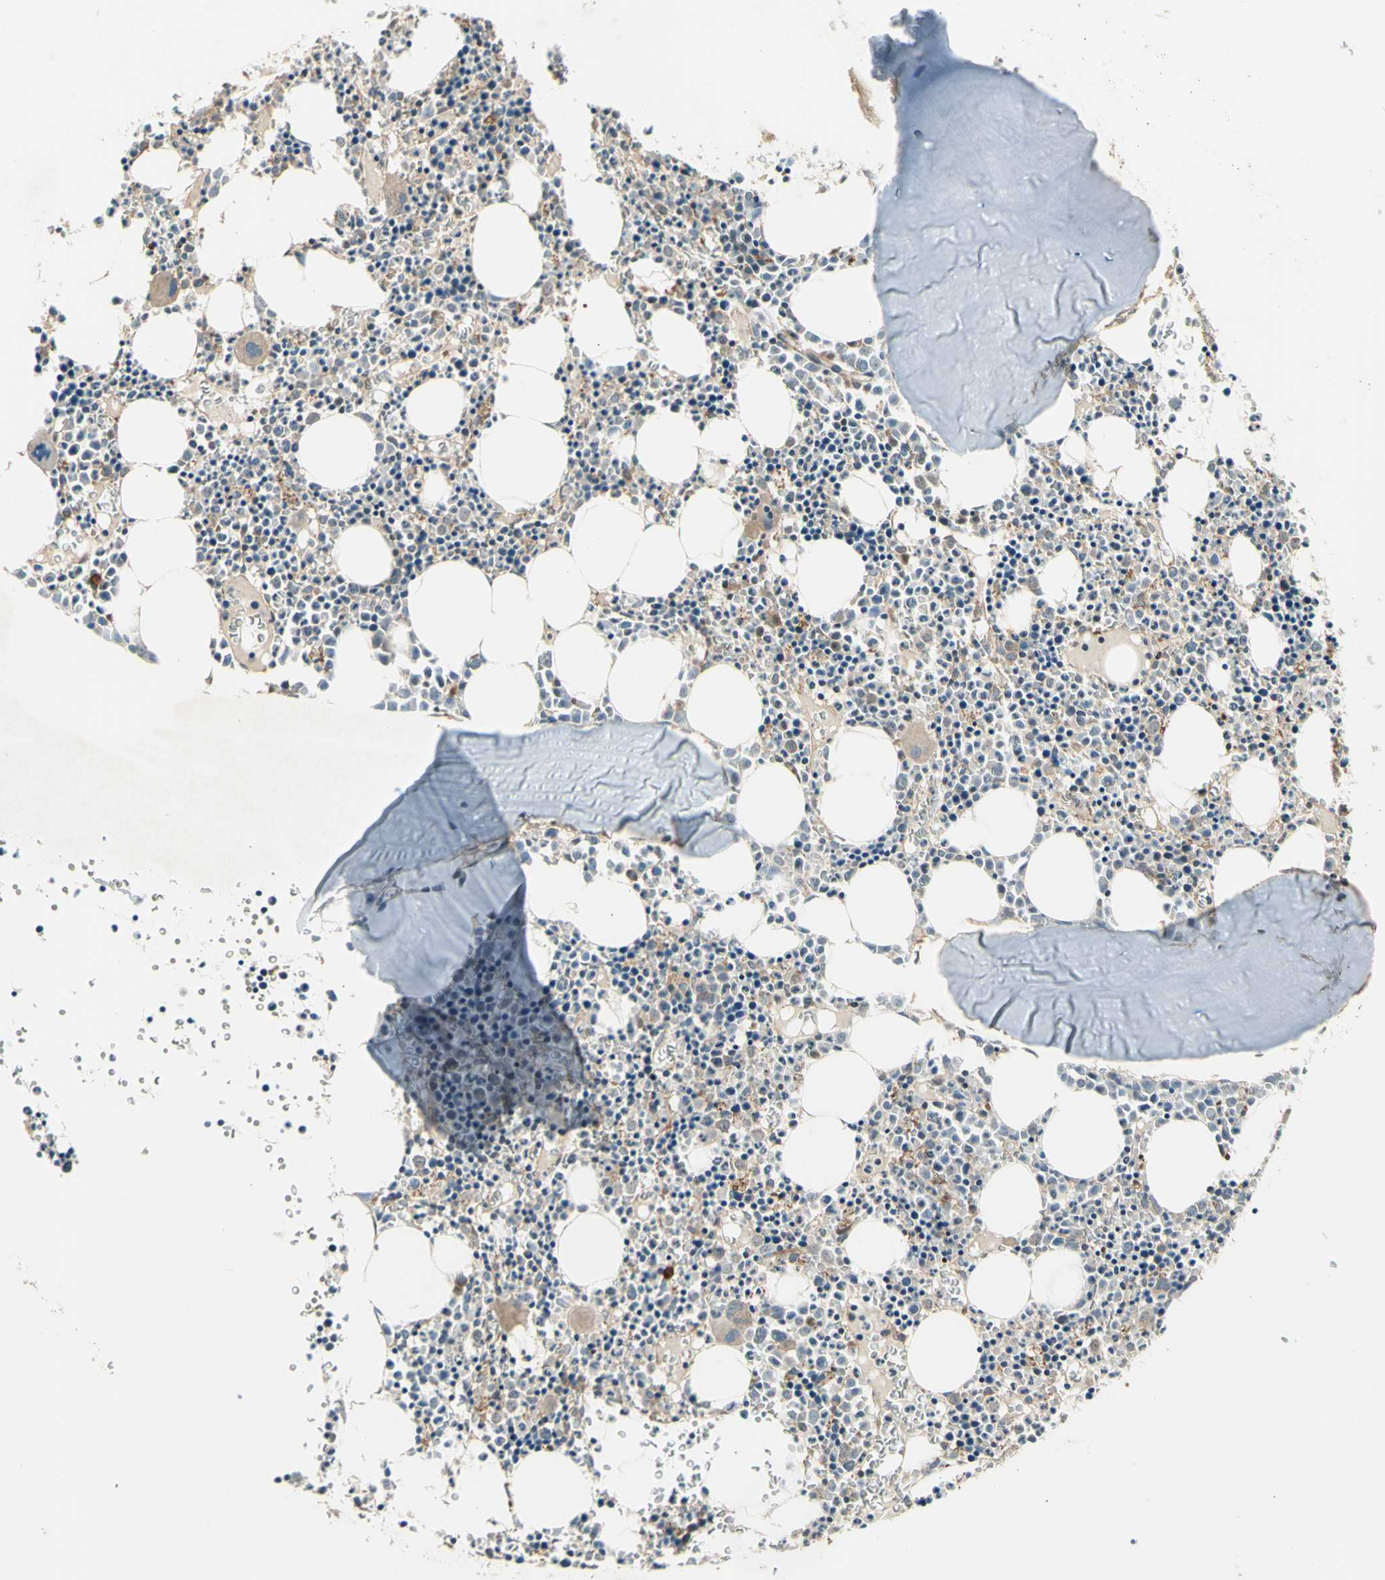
{"staining": {"intensity": "moderate", "quantity": "25%-75%", "location": "cytoplasmic/membranous"}, "tissue": "bone marrow", "cell_type": "Hematopoietic cells", "image_type": "normal", "snomed": [{"axis": "morphology", "description": "Normal tissue, NOS"}, {"axis": "morphology", "description": "Inflammation, NOS"}, {"axis": "topography", "description": "Bone marrow"}], "caption": "Unremarkable bone marrow demonstrates moderate cytoplasmic/membranous staining in approximately 25%-75% of hematopoietic cells.", "gene": "EFNB2", "patient": {"sex": "female", "age": 17}}